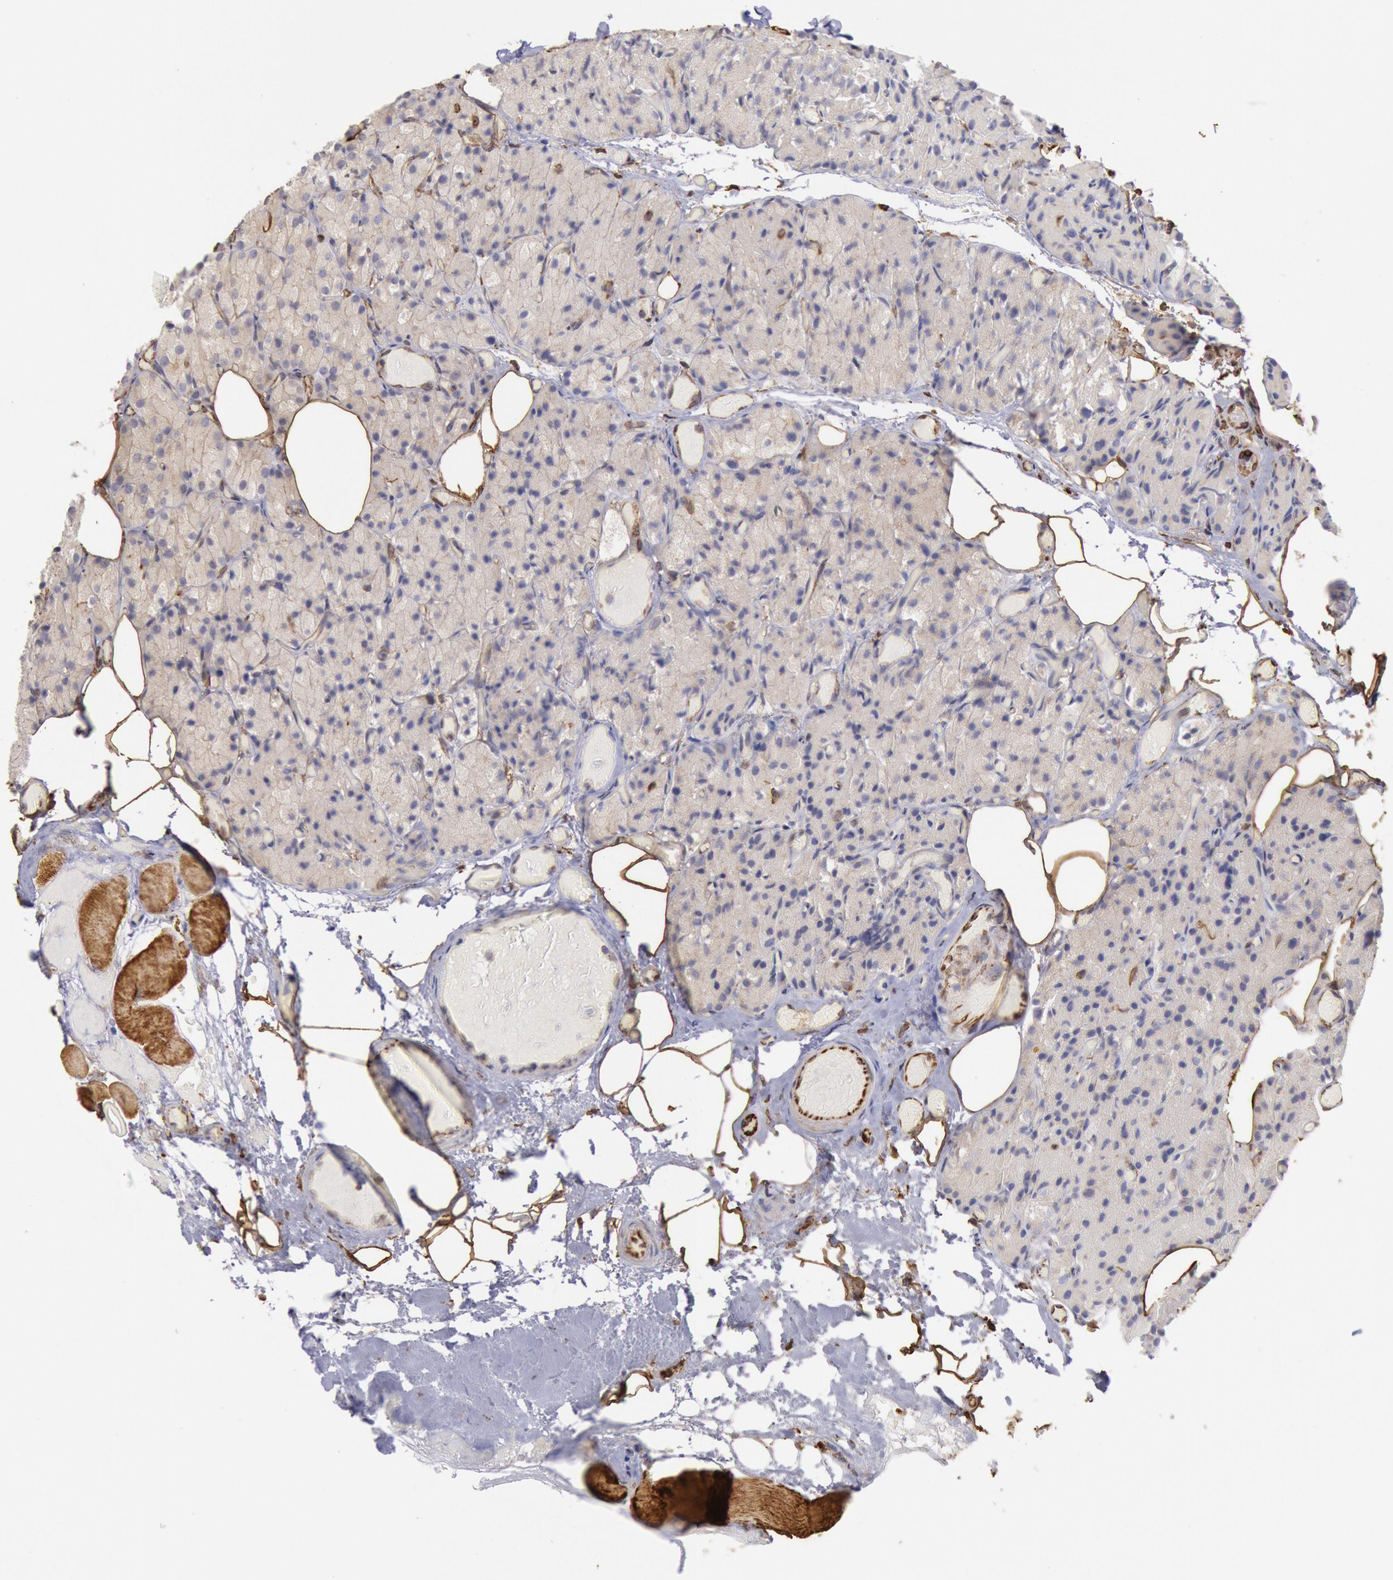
{"staining": {"intensity": "negative", "quantity": "none", "location": "none"}, "tissue": "parathyroid gland", "cell_type": "Glandular cells", "image_type": "normal", "snomed": [{"axis": "morphology", "description": "Normal tissue, NOS"}, {"axis": "topography", "description": "Skeletal muscle"}, {"axis": "topography", "description": "Parathyroid gland"}], "caption": "A histopathology image of human parathyroid gland is negative for staining in glandular cells. (Brightfield microscopy of DAB (3,3'-diaminobenzidine) IHC at high magnification).", "gene": "RNF139", "patient": {"sex": "female", "age": 37}}